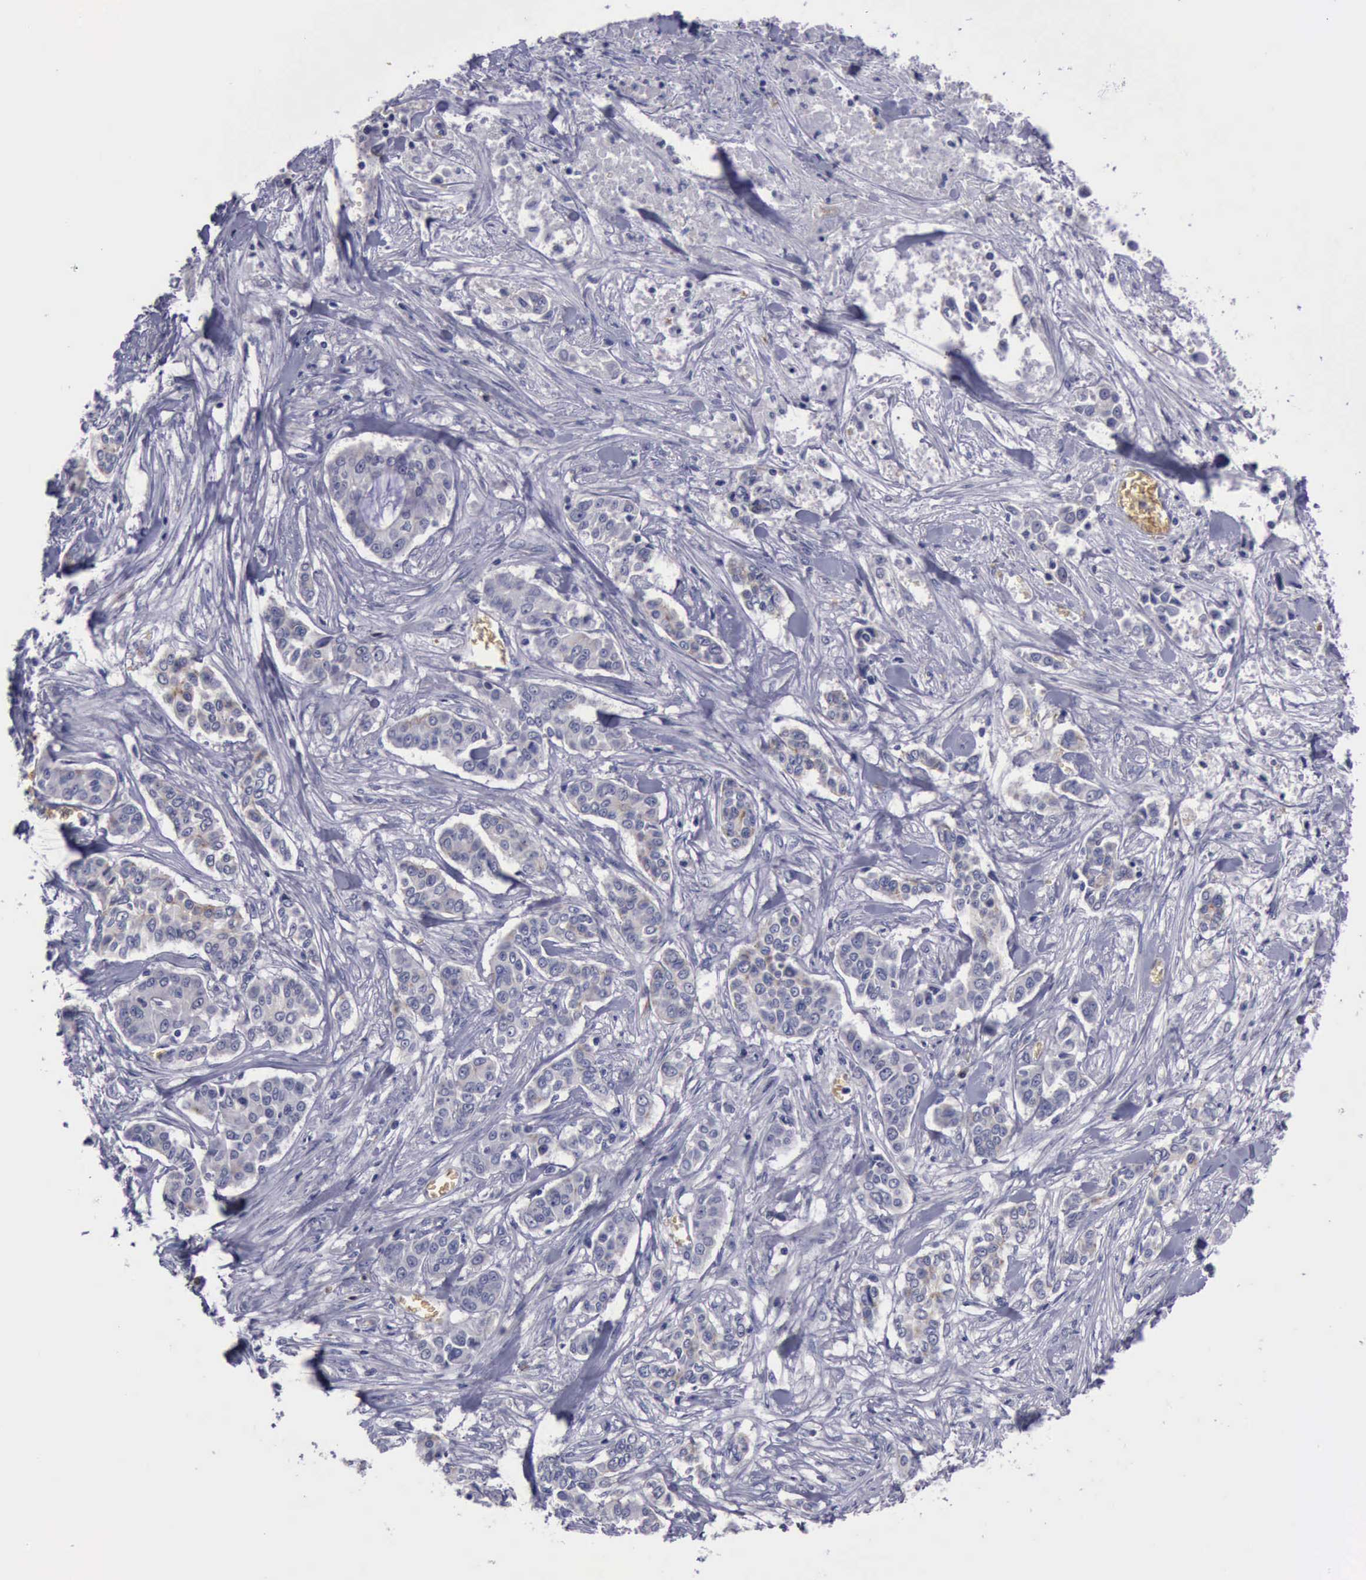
{"staining": {"intensity": "weak", "quantity": "<25%", "location": "cytoplasmic/membranous"}, "tissue": "pancreatic cancer", "cell_type": "Tumor cells", "image_type": "cancer", "snomed": [{"axis": "morphology", "description": "Adenocarcinoma, NOS"}, {"axis": "topography", "description": "Pancreas"}], "caption": "High magnification brightfield microscopy of pancreatic adenocarcinoma stained with DAB (brown) and counterstained with hematoxylin (blue): tumor cells show no significant positivity.", "gene": "CEP128", "patient": {"sex": "female", "age": 52}}